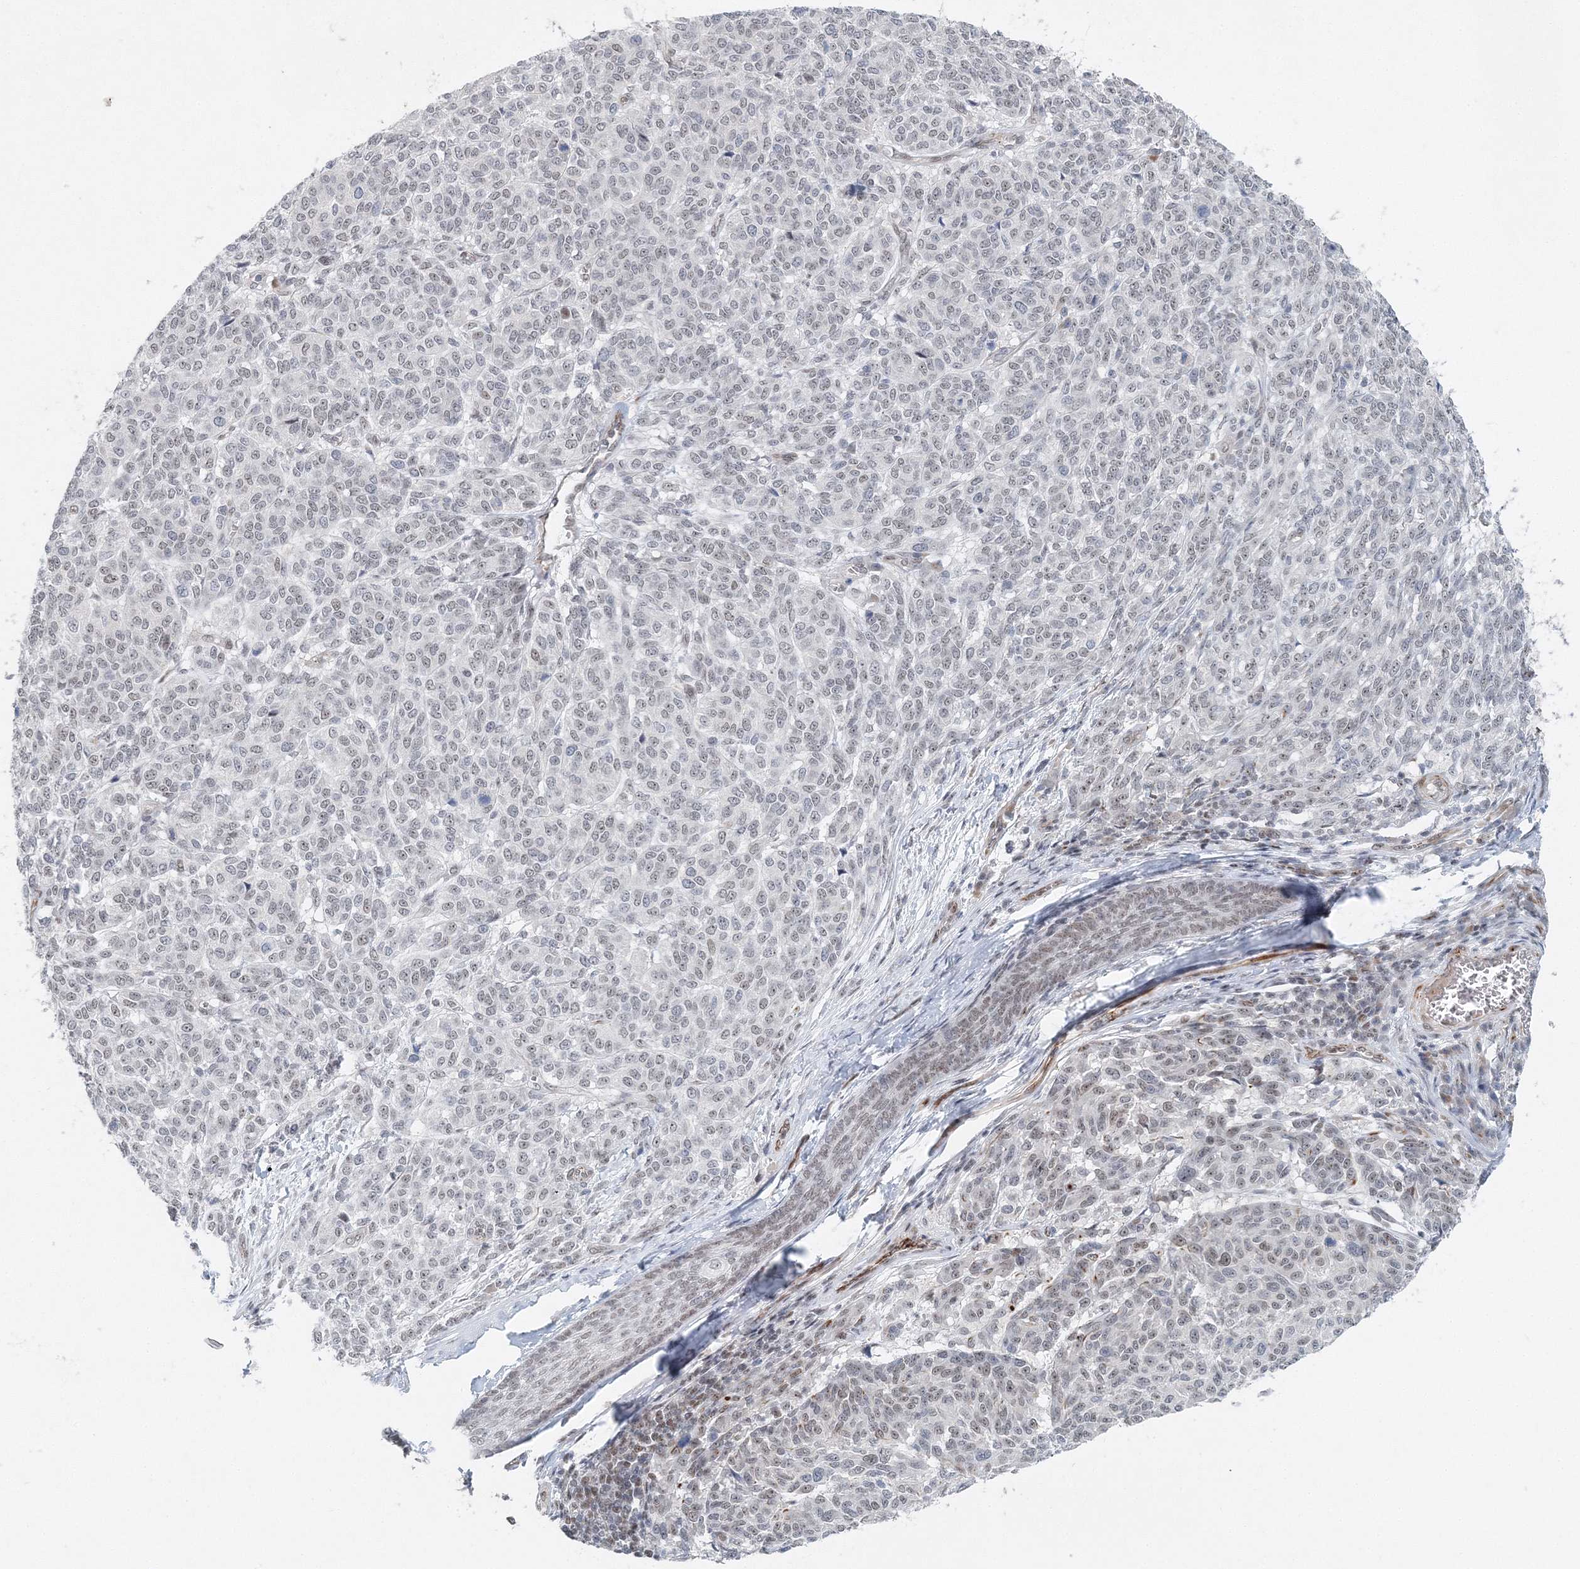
{"staining": {"intensity": "weak", "quantity": "25%-75%", "location": "nuclear"}, "tissue": "melanoma", "cell_type": "Tumor cells", "image_type": "cancer", "snomed": [{"axis": "morphology", "description": "Malignant melanoma, NOS"}, {"axis": "topography", "description": "Skin"}], "caption": "Brown immunohistochemical staining in human malignant melanoma exhibits weak nuclear expression in about 25%-75% of tumor cells.", "gene": "UIMC1", "patient": {"sex": "male", "age": 49}}